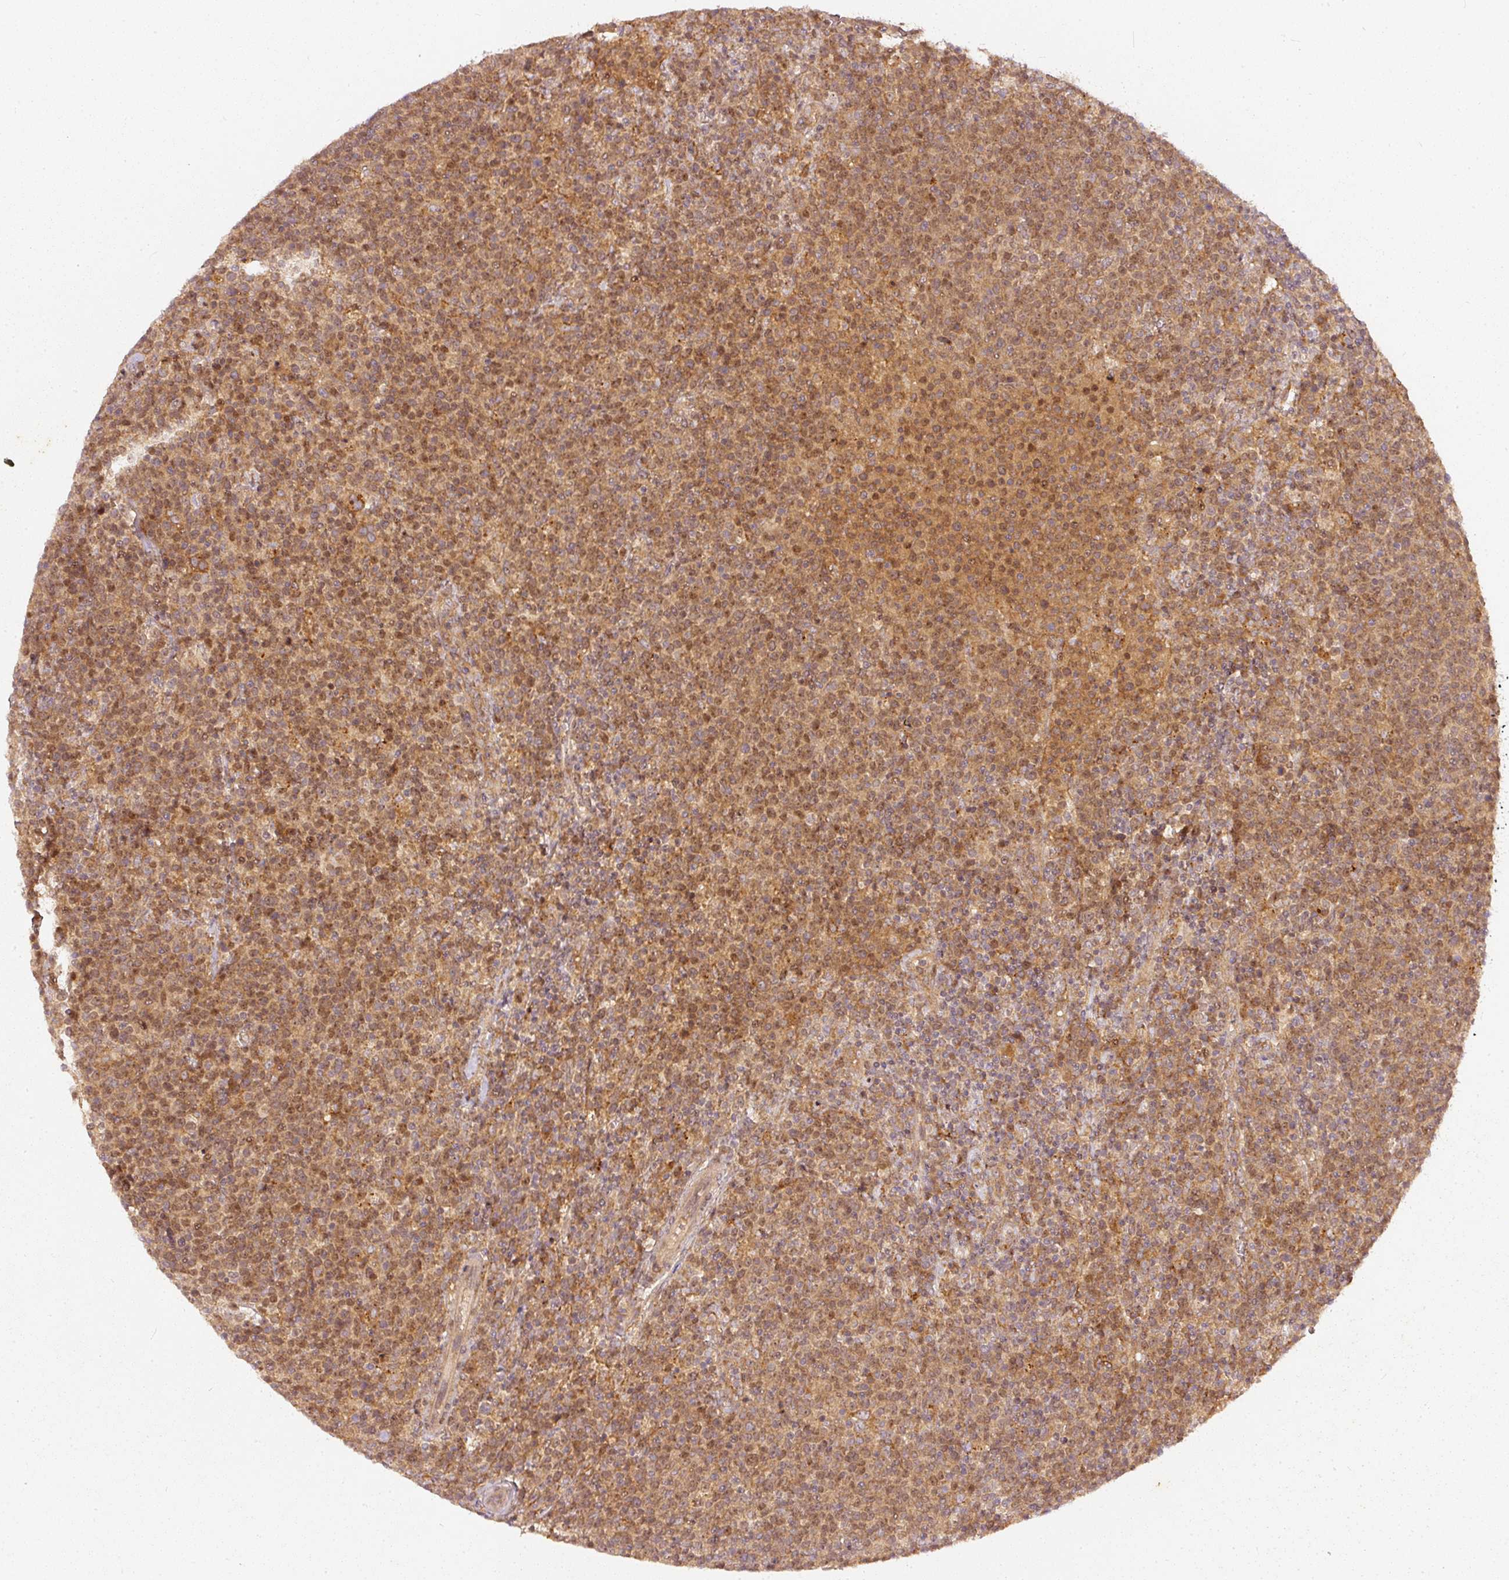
{"staining": {"intensity": "moderate", "quantity": ">75%", "location": "cytoplasmic/membranous,nuclear"}, "tissue": "lymphoma", "cell_type": "Tumor cells", "image_type": "cancer", "snomed": [{"axis": "morphology", "description": "Malignant lymphoma, non-Hodgkin's type, High grade"}, {"axis": "topography", "description": "Lymph node"}], "caption": "Immunohistochemistry (IHC) image of neoplastic tissue: malignant lymphoma, non-Hodgkin's type (high-grade) stained using immunohistochemistry (IHC) demonstrates medium levels of moderate protein expression localized specifically in the cytoplasmic/membranous and nuclear of tumor cells, appearing as a cytoplasmic/membranous and nuclear brown color.", "gene": "ZNF580", "patient": {"sex": "male", "age": 61}}